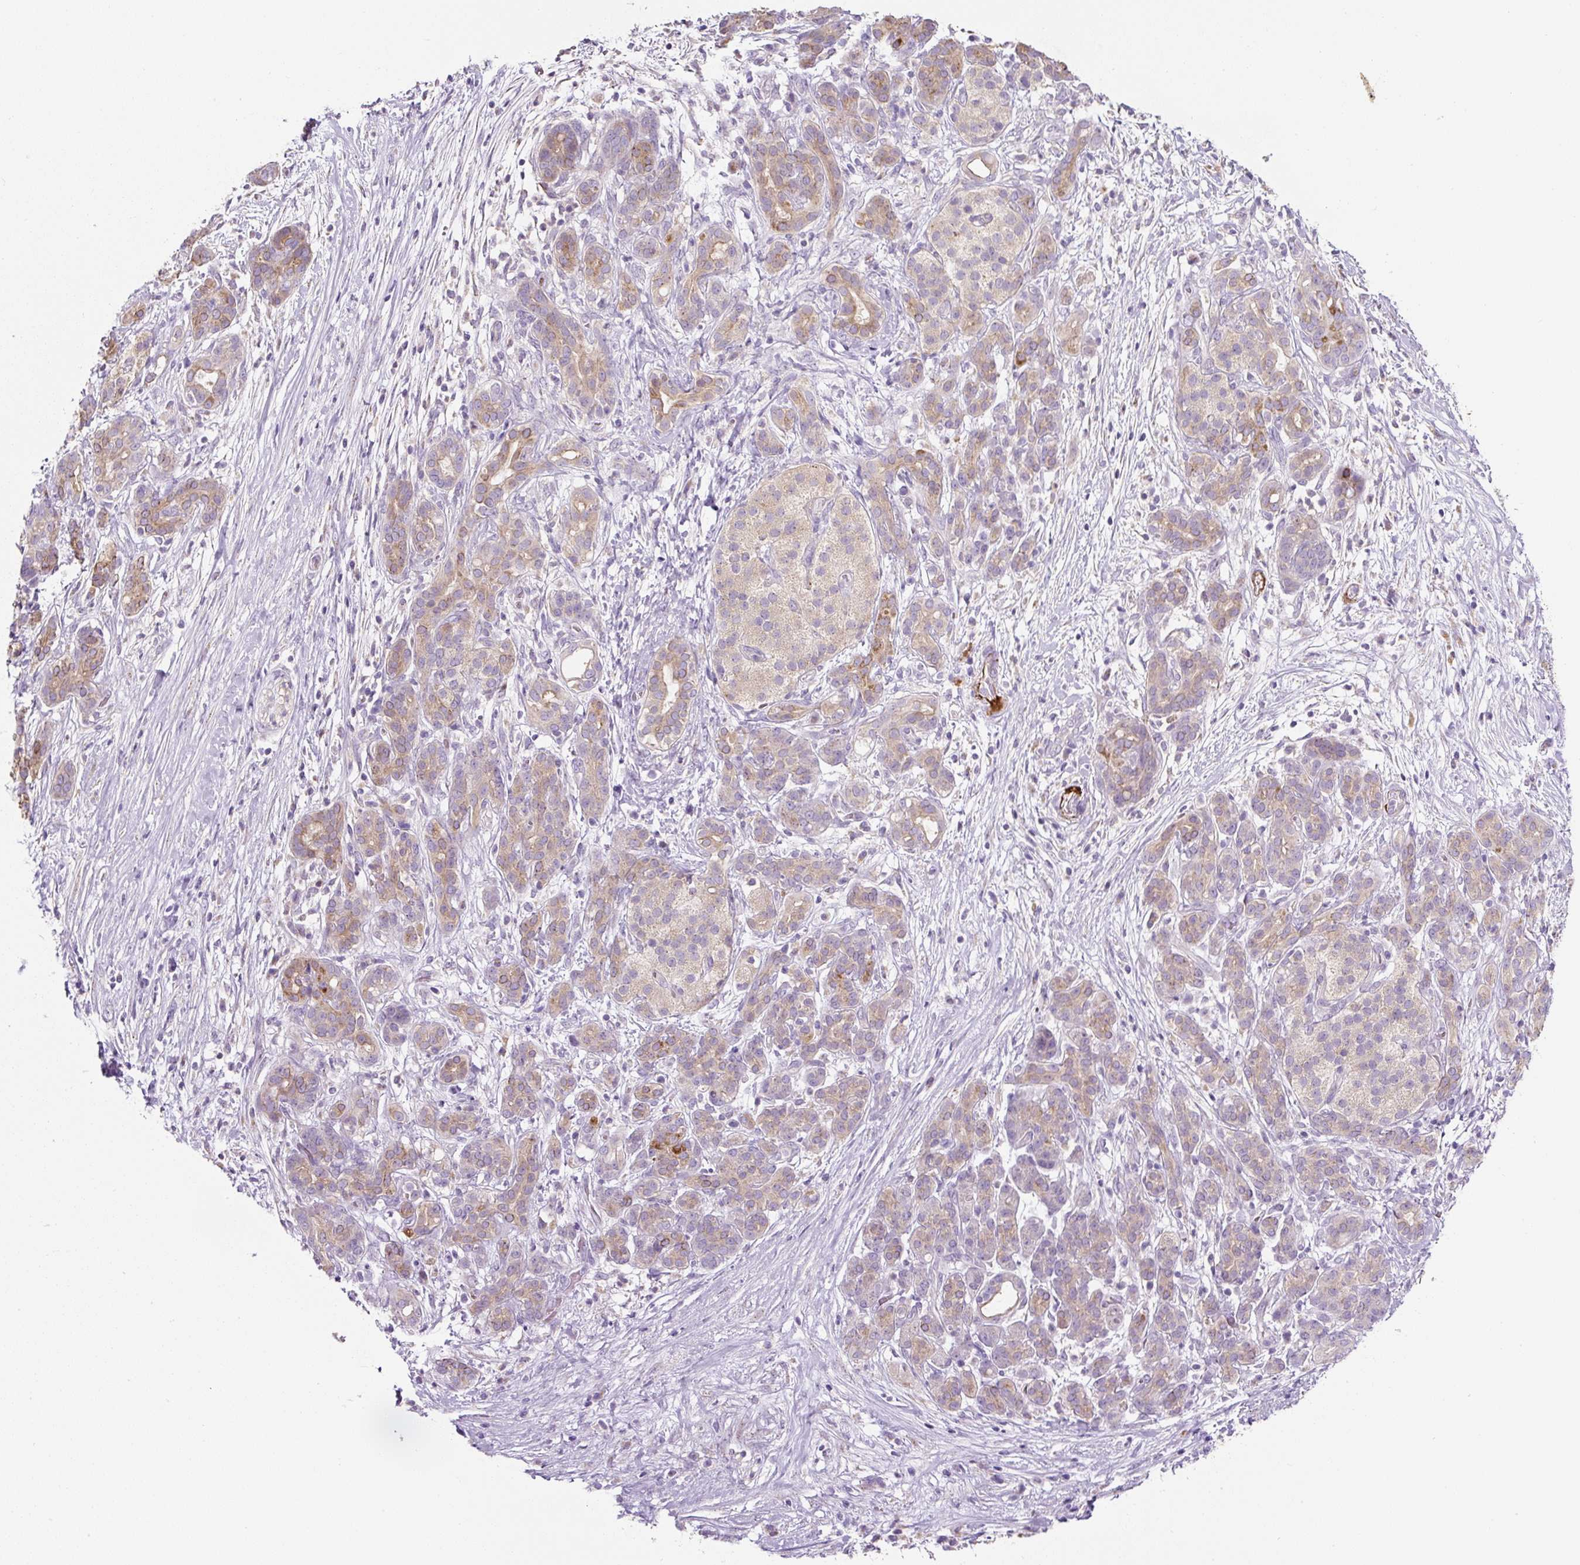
{"staining": {"intensity": "moderate", "quantity": "25%-75%", "location": "cytoplasmic/membranous"}, "tissue": "pancreatic cancer", "cell_type": "Tumor cells", "image_type": "cancer", "snomed": [{"axis": "morphology", "description": "Adenocarcinoma, NOS"}, {"axis": "topography", "description": "Pancreas"}], "caption": "This image exhibits immunohistochemistry (IHC) staining of pancreatic cancer (adenocarcinoma), with medium moderate cytoplasmic/membranous positivity in about 25%-75% of tumor cells.", "gene": "HPS4", "patient": {"sex": "male", "age": 44}}